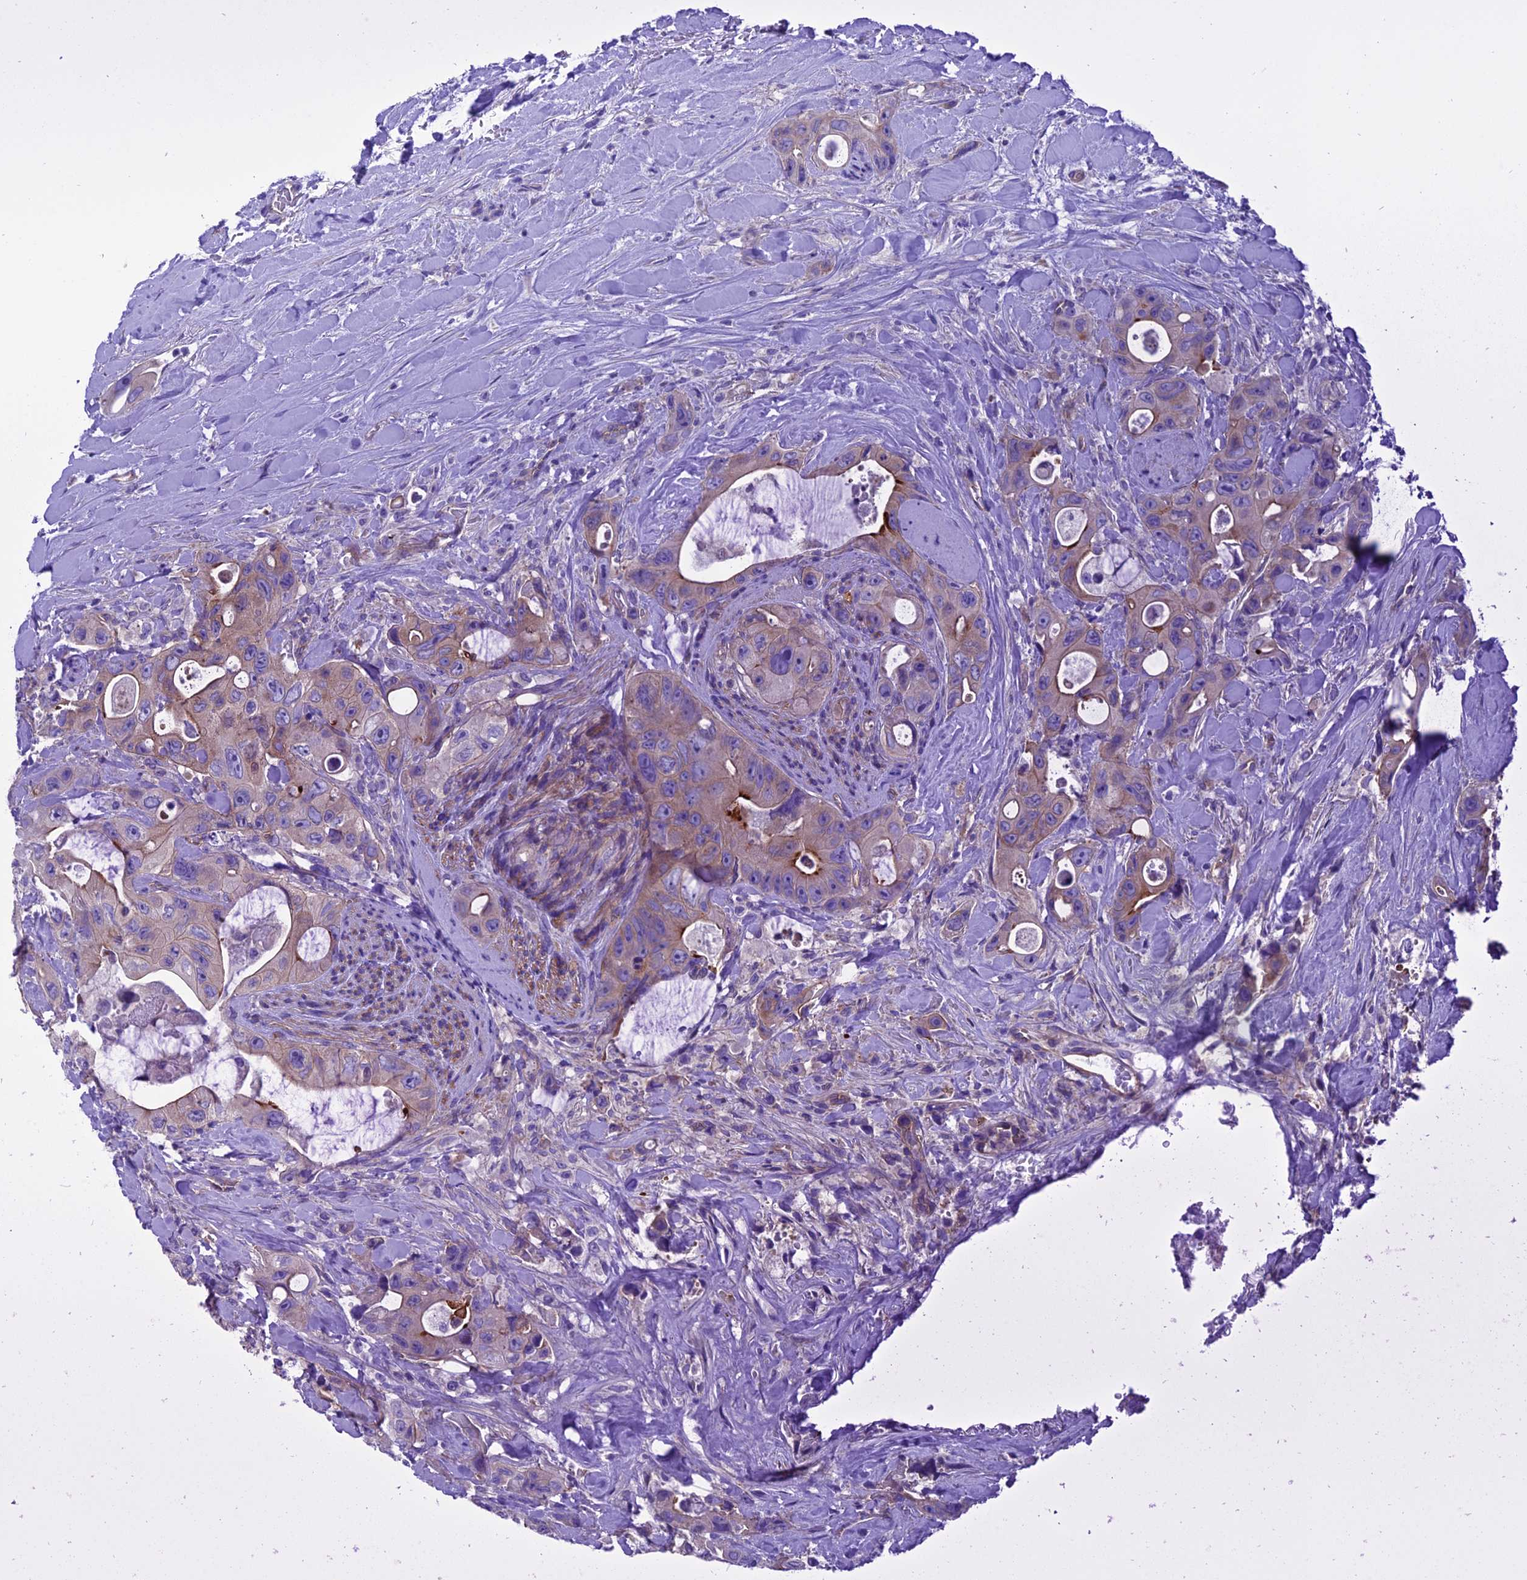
{"staining": {"intensity": "moderate", "quantity": "<25%", "location": "cytoplasmic/membranous"}, "tissue": "colorectal cancer", "cell_type": "Tumor cells", "image_type": "cancer", "snomed": [{"axis": "morphology", "description": "Adenocarcinoma, NOS"}, {"axis": "topography", "description": "Colon"}], "caption": "A brown stain shows moderate cytoplasmic/membranous positivity of a protein in human colorectal adenocarcinoma tumor cells.", "gene": "PPFIA3", "patient": {"sex": "female", "age": 46}}